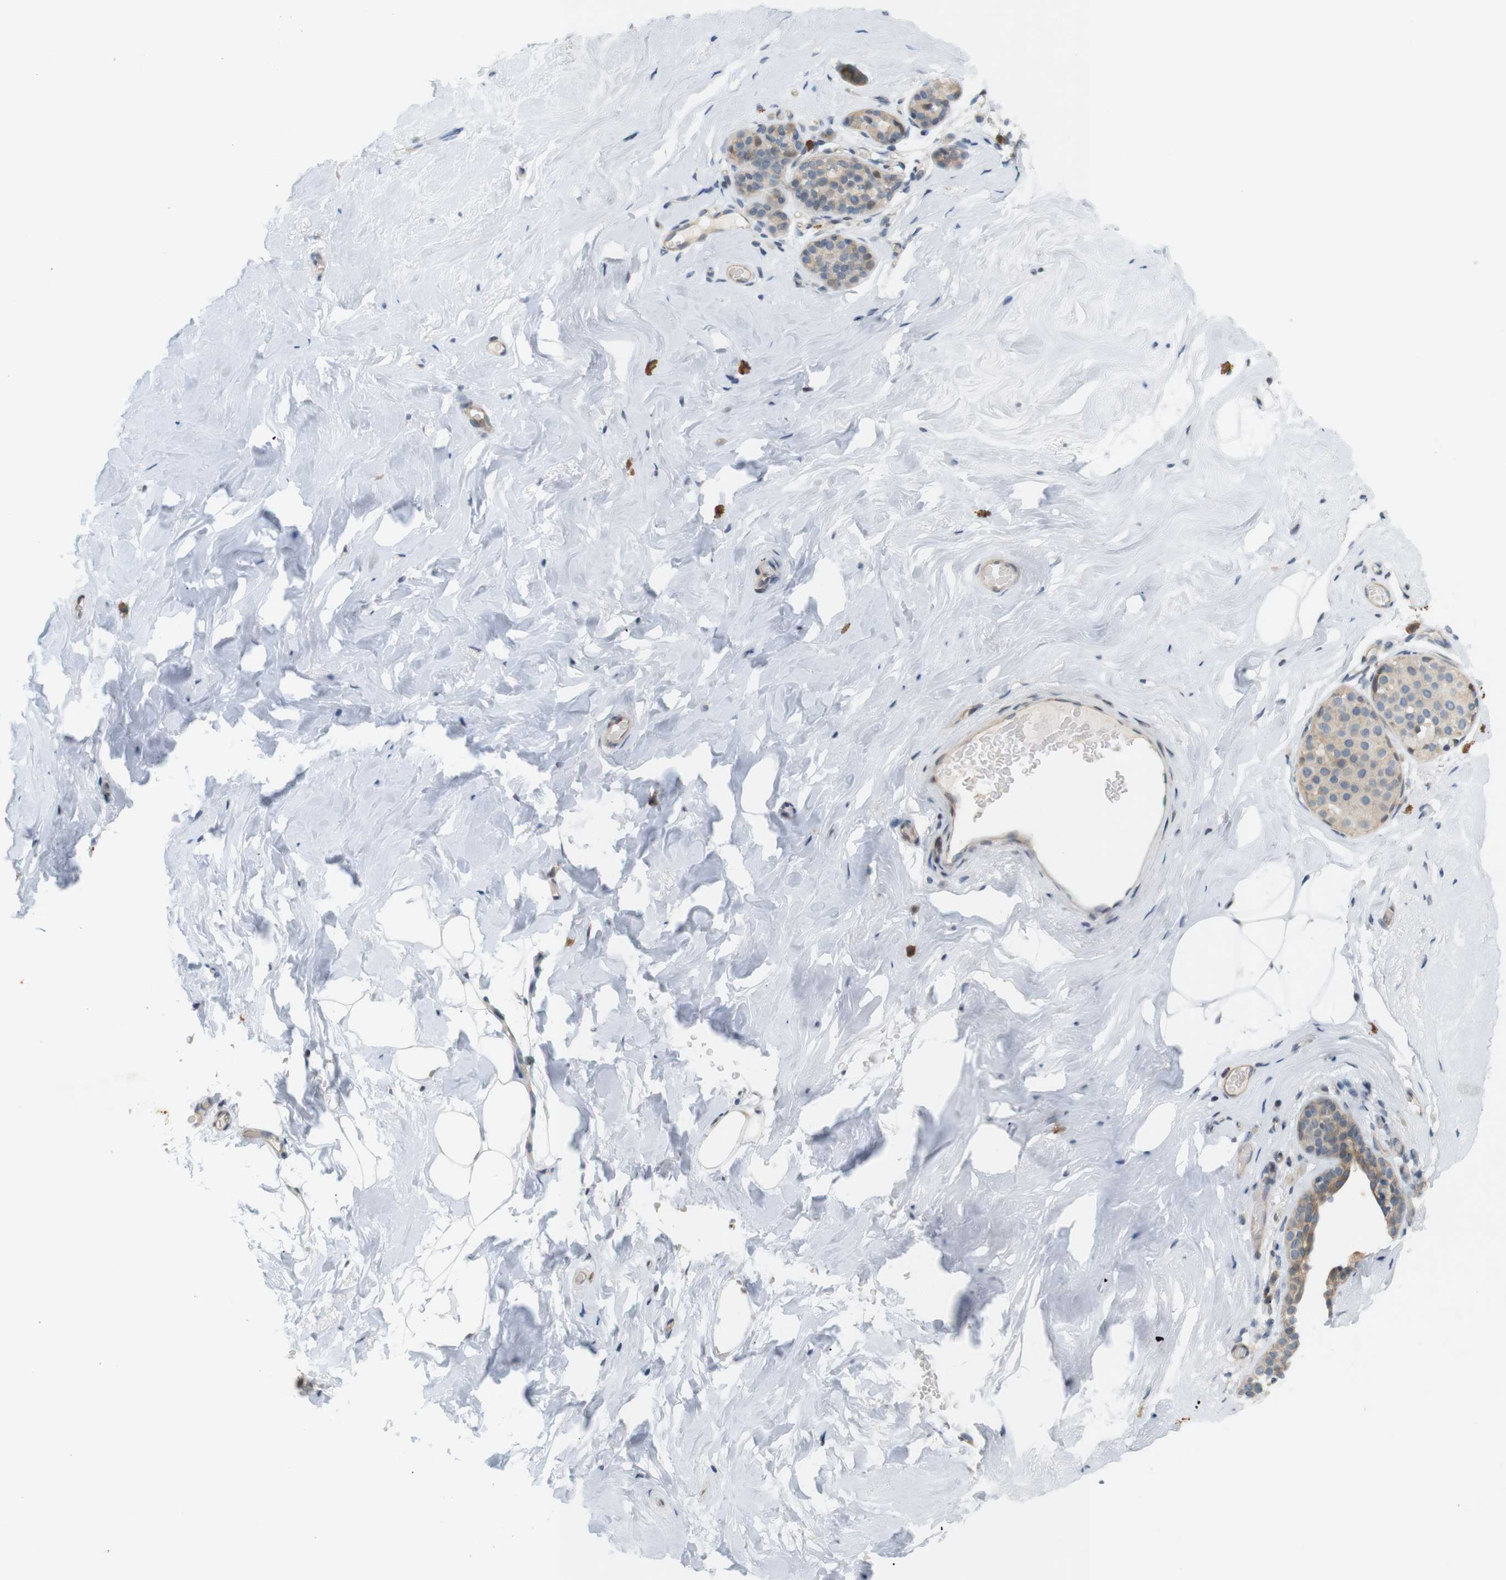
{"staining": {"intensity": "negative", "quantity": "none", "location": "none"}, "tissue": "breast", "cell_type": "Adipocytes", "image_type": "normal", "snomed": [{"axis": "morphology", "description": "Normal tissue, NOS"}, {"axis": "topography", "description": "Breast"}], "caption": "Immunohistochemistry of normal human breast displays no staining in adipocytes. (DAB immunohistochemistry with hematoxylin counter stain).", "gene": "PPP1R14A", "patient": {"sex": "female", "age": 75}}